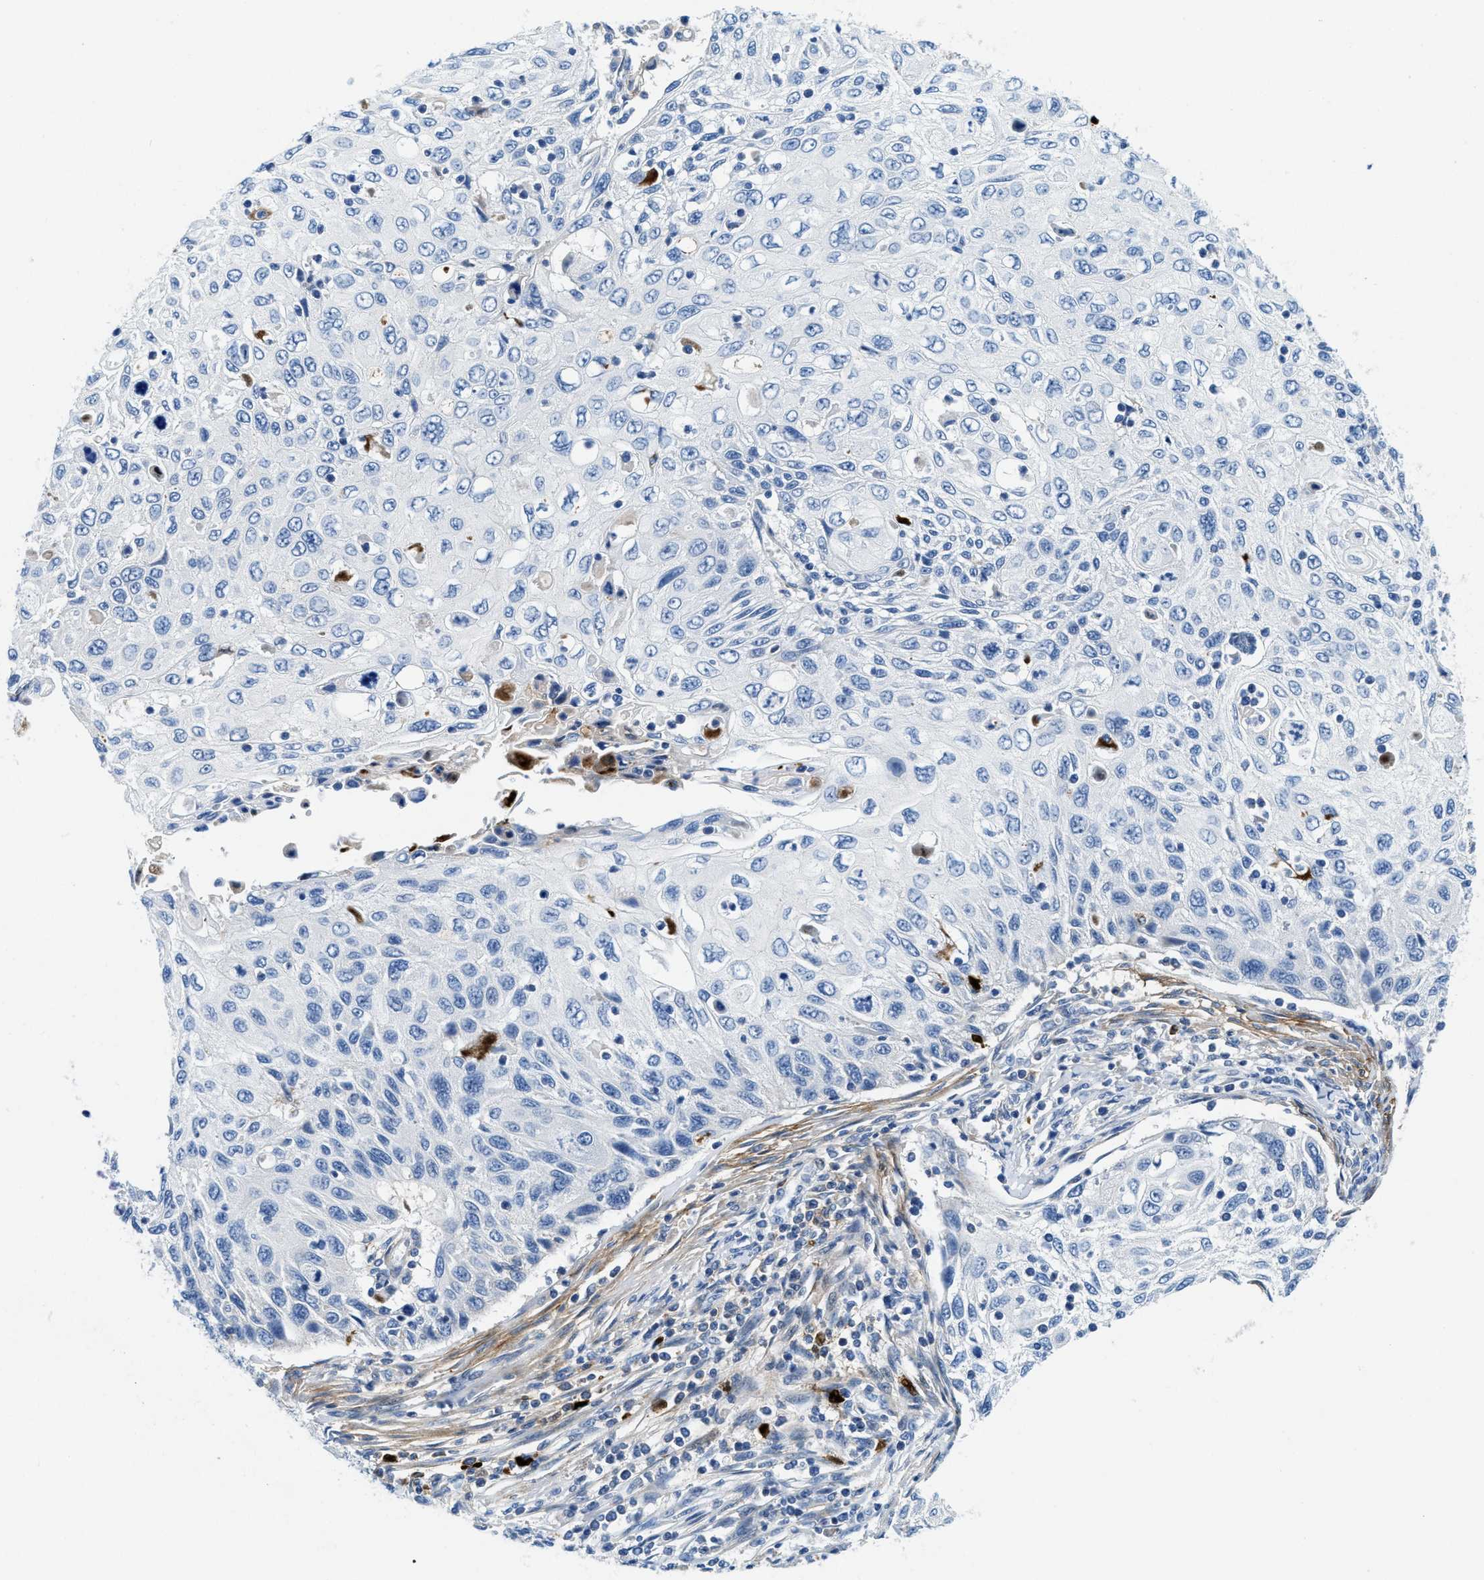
{"staining": {"intensity": "negative", "quantity": "none", "location": "none"}, "tissue": "cervical cancer", "cell_type": "Tumor cells", "image_type": "cancer", "snomed": [{"axis": "morphology", "description": "Squamous cell carcinoma, NOS"}, {"axis": "topography", "description": "Cervix"}], "caption": "This is an IHC photomicrograph of cervical cancer. There is no staining in tumor cells.", "gene": "CFB", "patient": {"sex": "female", "age": 70}}